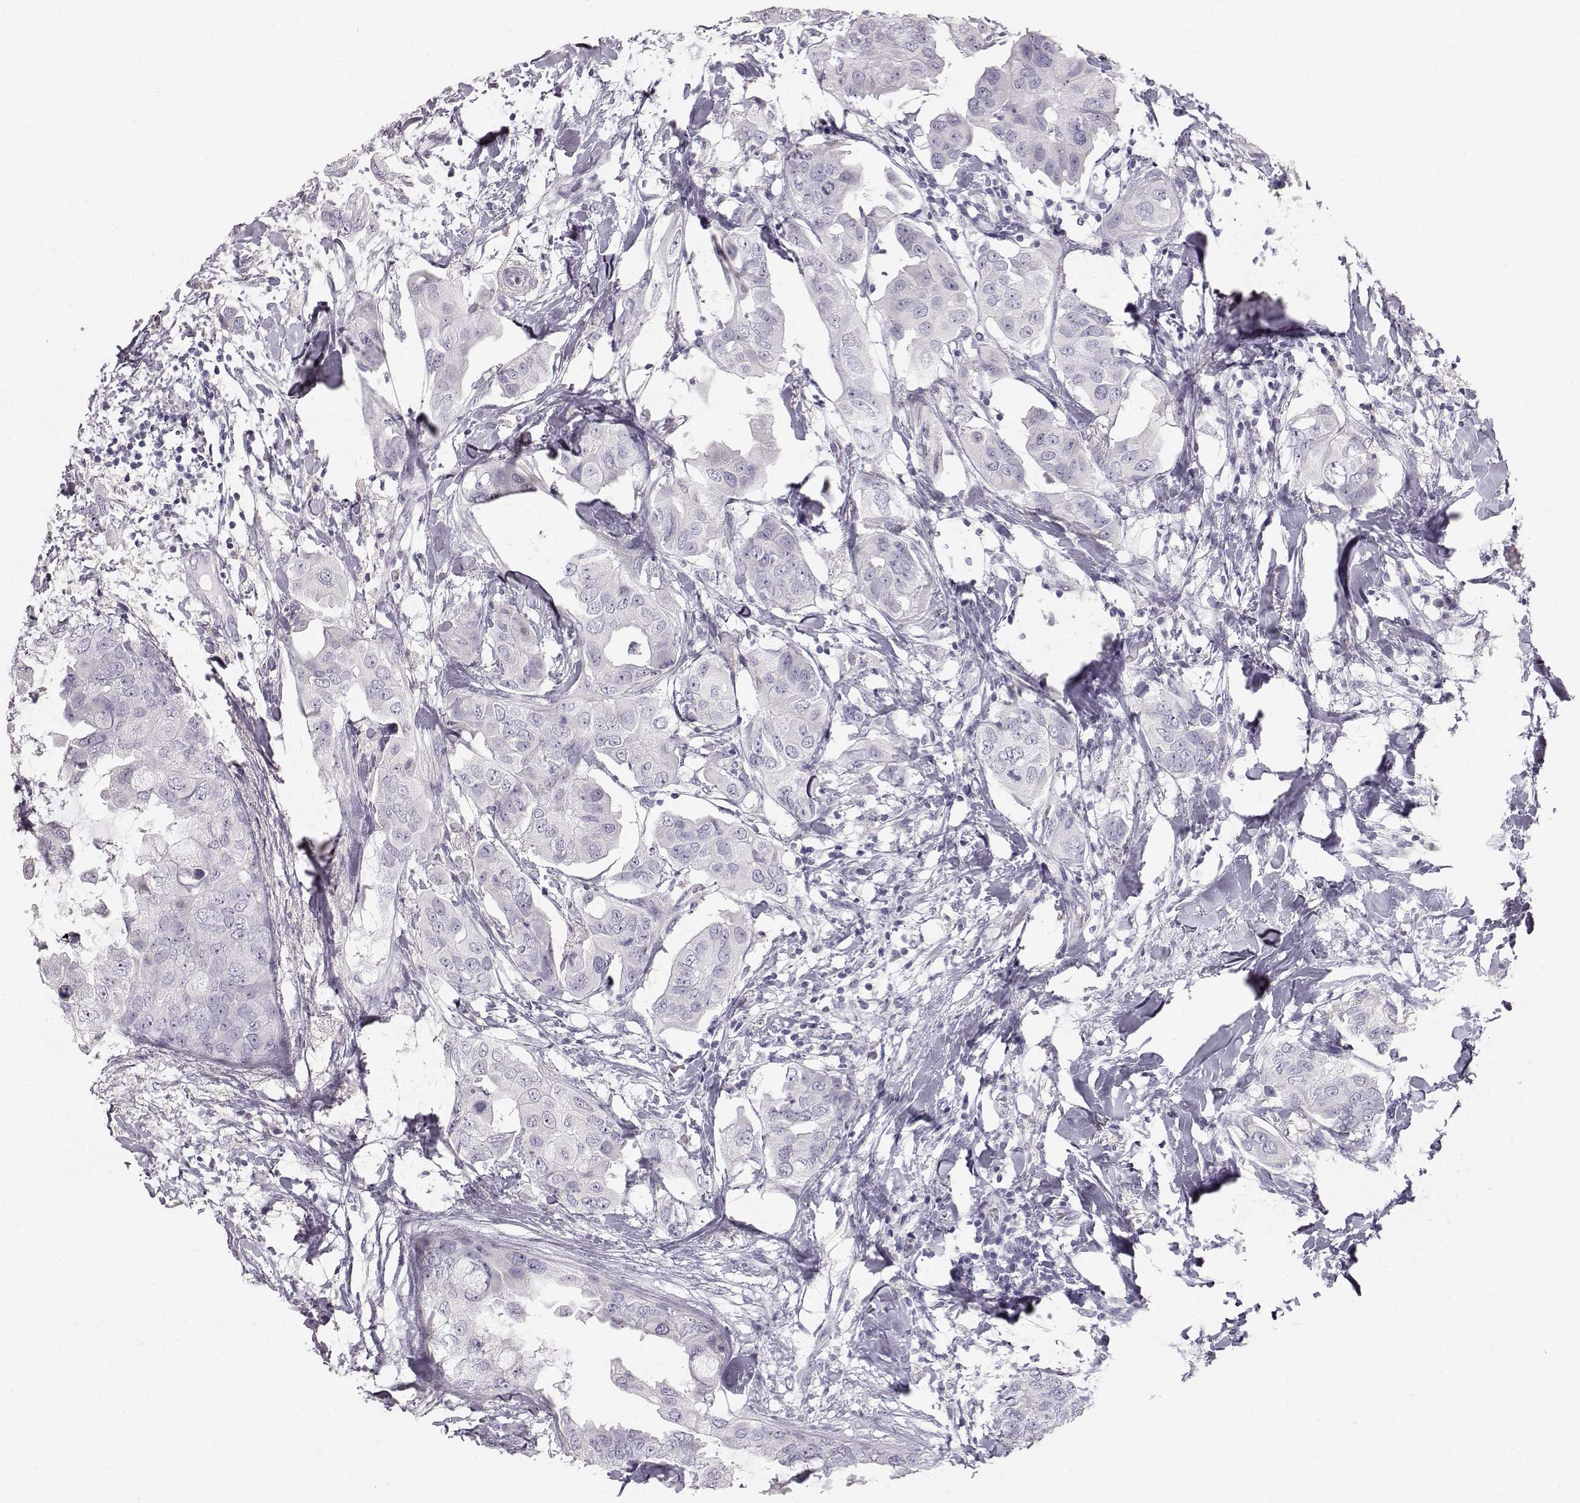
{"staining": {"intensity": "negative", "quantity": "none", "location": "none"}, "tissue": "breast cancer", "cell_type": "Tumor cells", "image_type": "cancer", "snomed": [{"axis": "morphology", "description": "Normal tissue, NOS"}, {"axis": "morphology", "description": "Duct carcinoma"}, {"axis": "topography", "description": "Breast"}], "caption": "IHC micrograph of breast infiltrating ductal carcinoma stained for a protein (brown), which shows no positivity in tumor cells.", "gene": "KRT33A", "patient": {"sex": "female", "age": 40}}